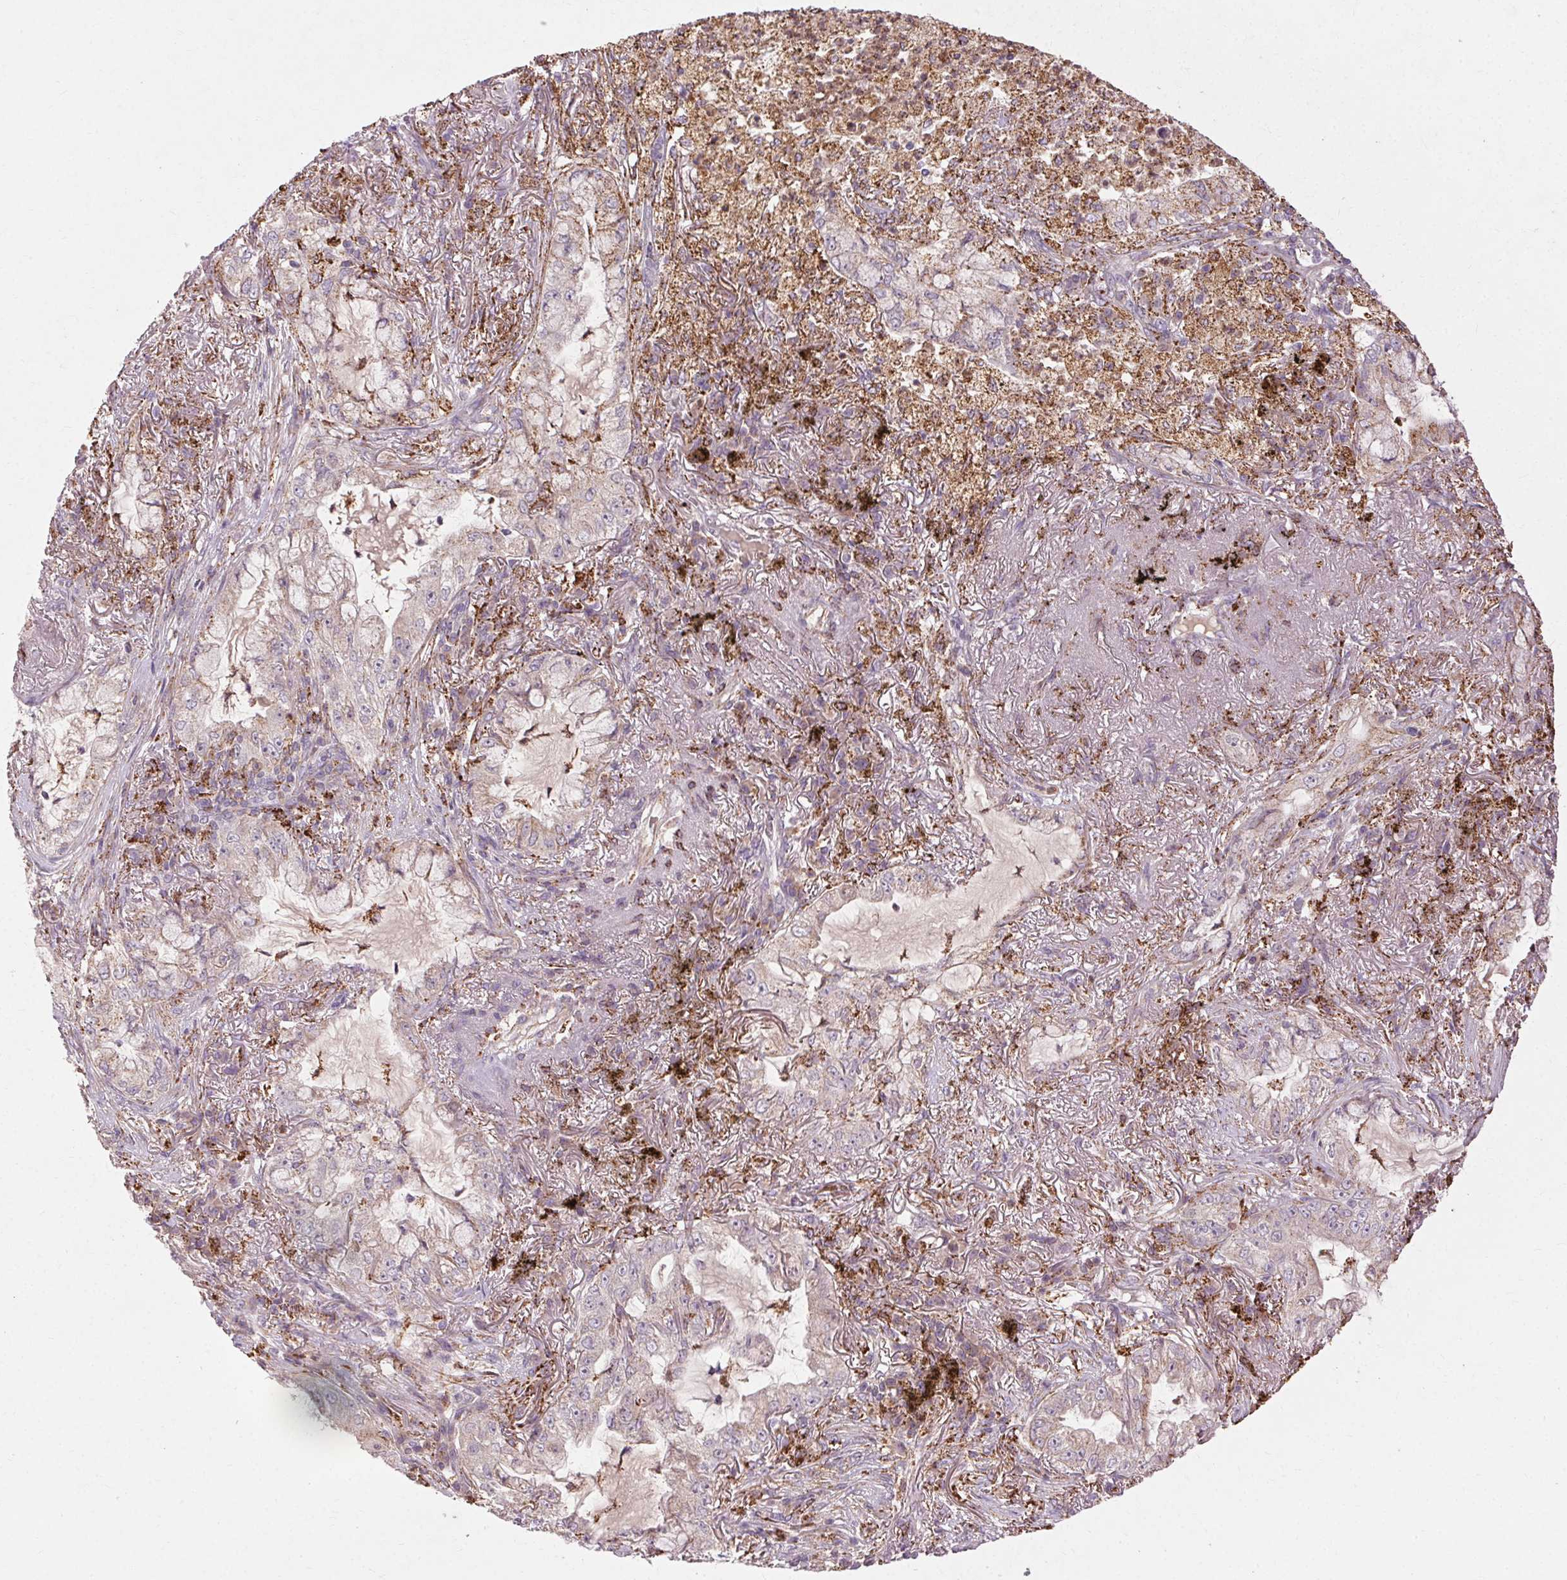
{"staining": {"intensity": "moderate", "quantity": "25%-75%", "location": "cytoplasmic/membranous"}, "tissue": "lung cancer", "cell_type": "Tumor cells", "image_type": "cancer", "snomed": [{"axis": "morphology", "description": "Adenocarcinoma, NOS"}, {"axis": "topography", "description": "Lung"}], "caption": "Tumor cells reveal medium levels of moderate cytoplasmic/membranous expression in approximately 25%-75% of cells in lung cancer (adenocarcinoma).", "gene": "REP15", "patient": {"sex": "female", "age": 73}}